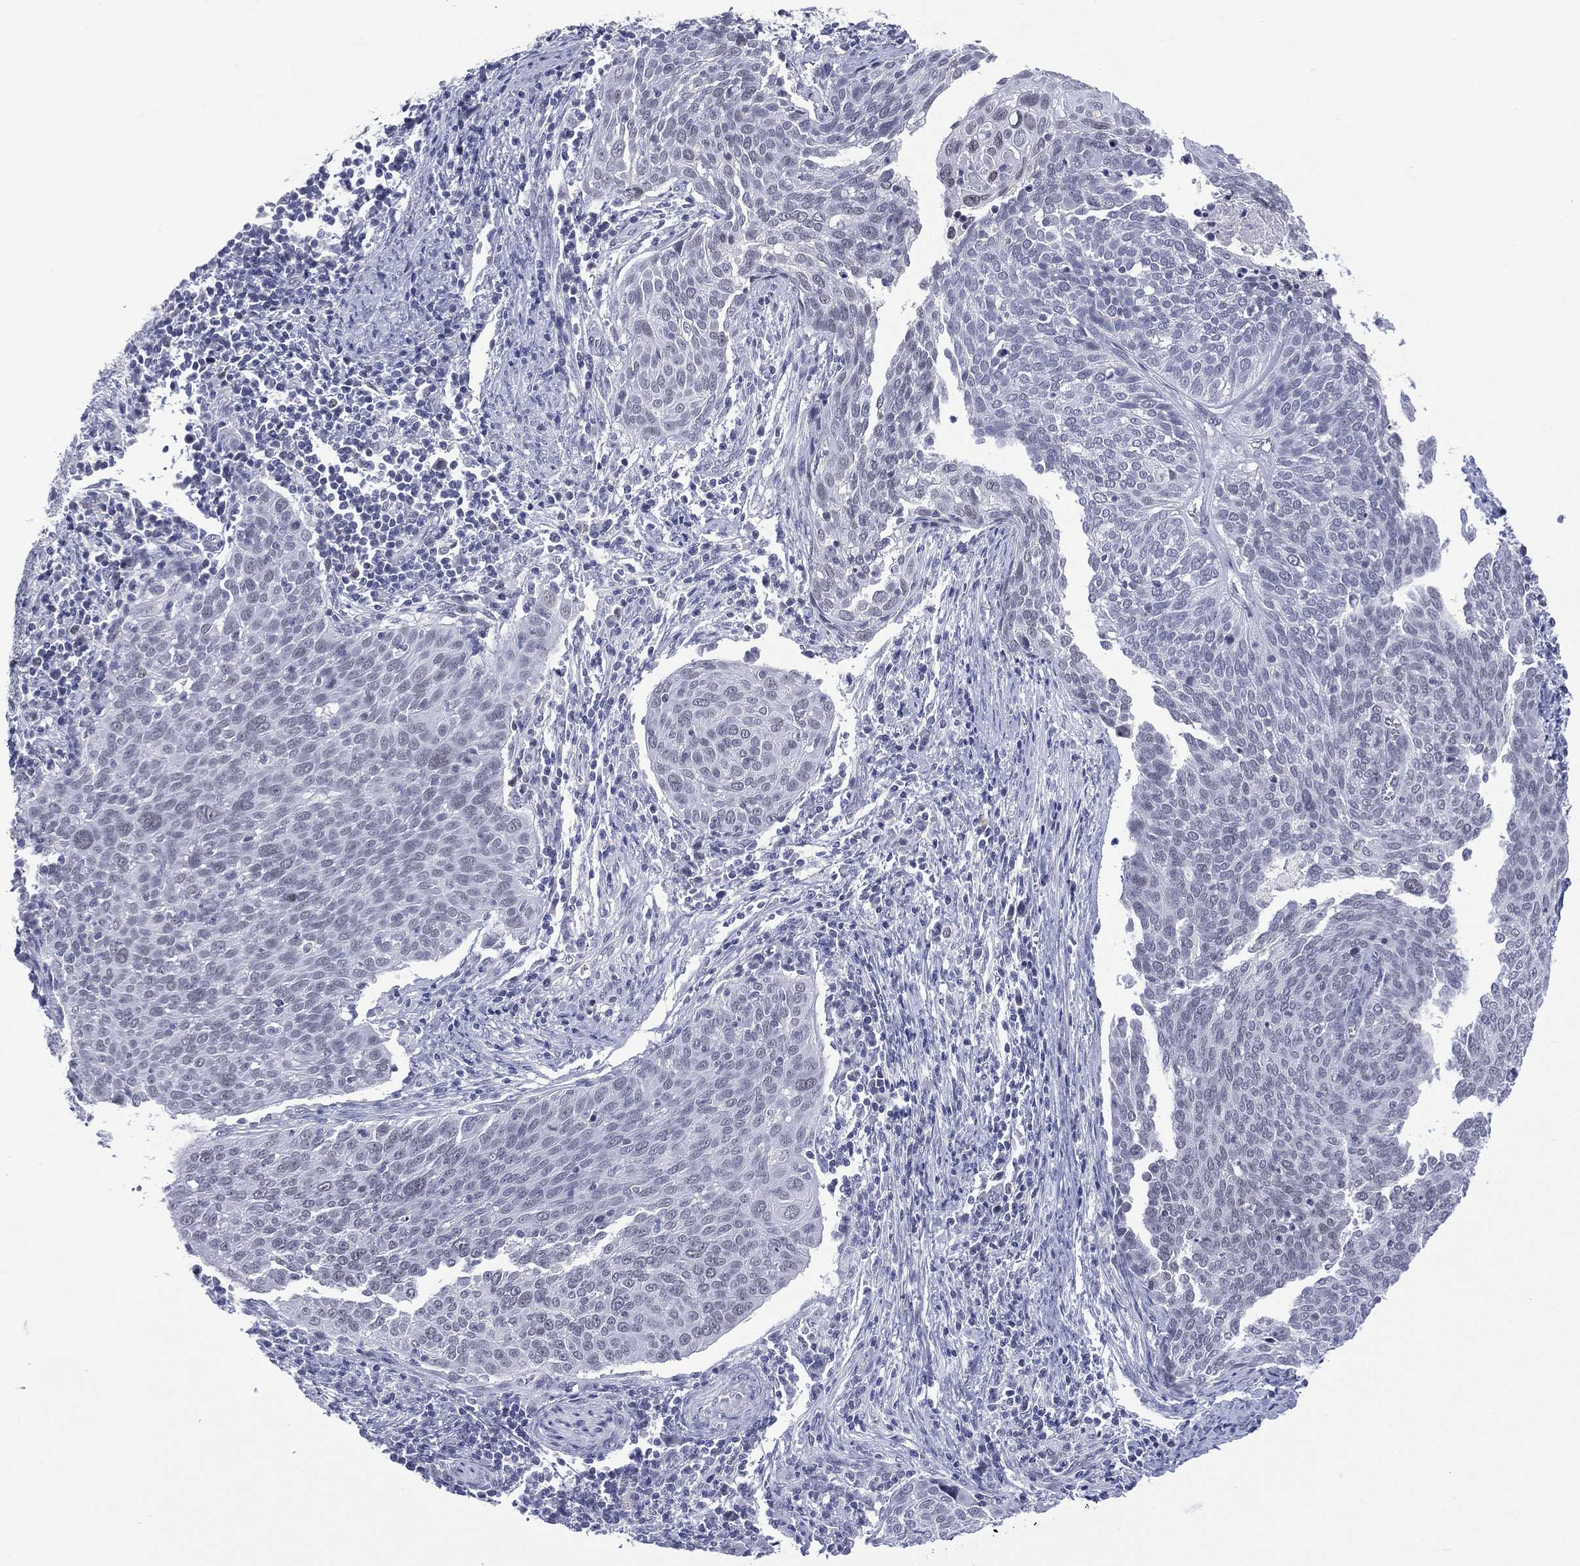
{"staining": {"intensity": "negative", "quantity": "none", "location": "none"}, "tissue": "cervical cancer", "cell_type": "Tumor cells", "image_type": "cancer", "snomed": [{"axis": "morphology", "description": "Squamous cell carcinoma, NOS"}, {"axis": "topography", "description": "Cervix"}], "caption": "Tumor cells are negative for protein expression in human squamous cell carcinoma (cervical).", "gene": "SSX1", "patient": {"sex": "female", "age": 39}}